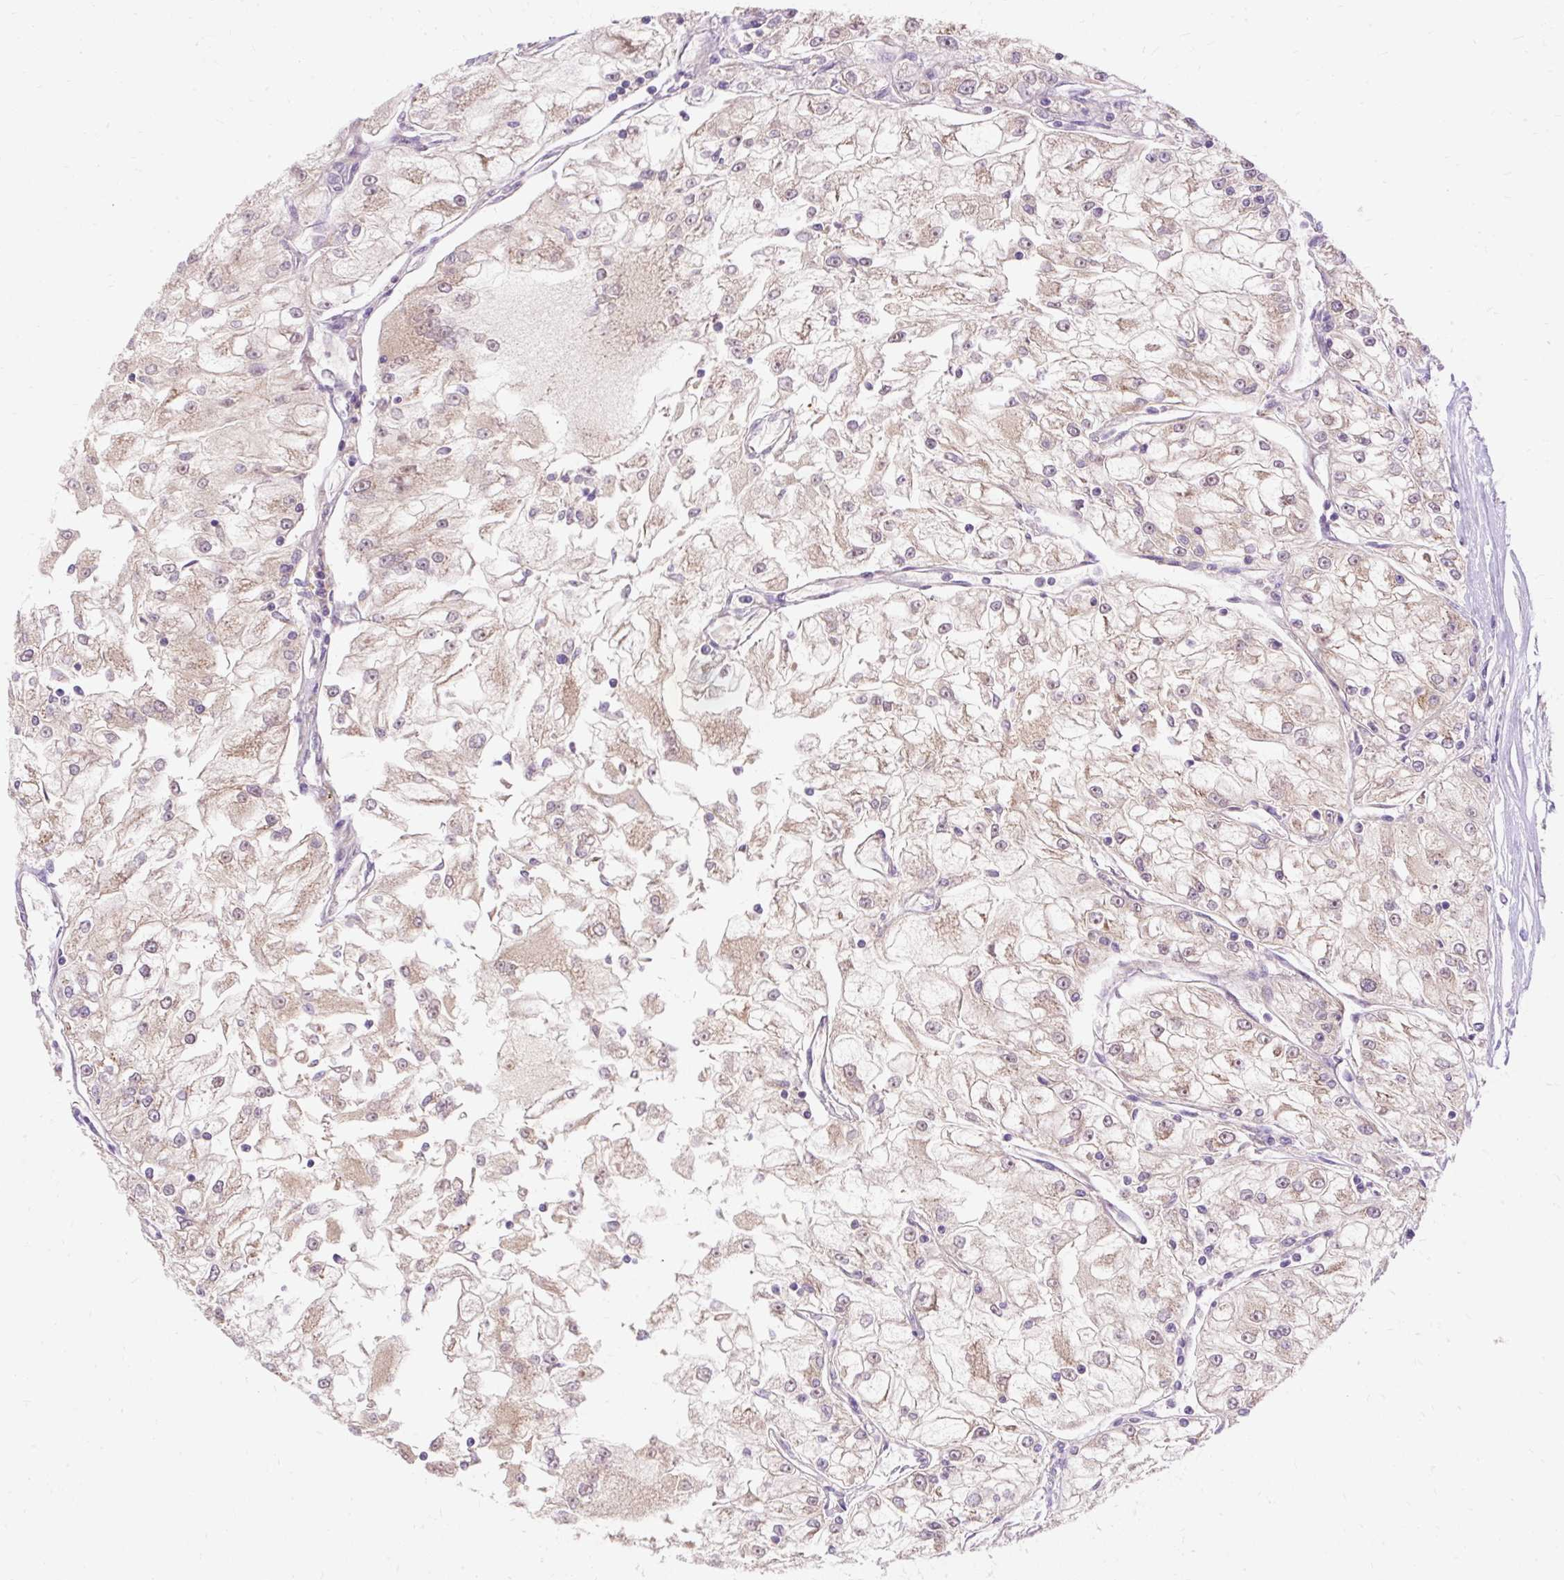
{"staining": {"intensity": "weak", "quantity": ">75%", "location": "cytoplasmic/membranous"}, "tissue": "renal cancer", "cell_type": "Tumor cells", "image_type": "cancer", "snomed": [{"axis": "morphology", "description": "Adenocarcinoma, NOS"}, {"axis": "topography", "description": "Kidney"}], "caption": "Immunohistochemistry (IHC) (DAB) staining of renal cancer (adenocarcinoma) exhibits weak cytoplasmic/membranous protein expression in about >75% of tumor cells.", "gene": "OR4K15", "patient": {"sex": "female", "age": 72}}